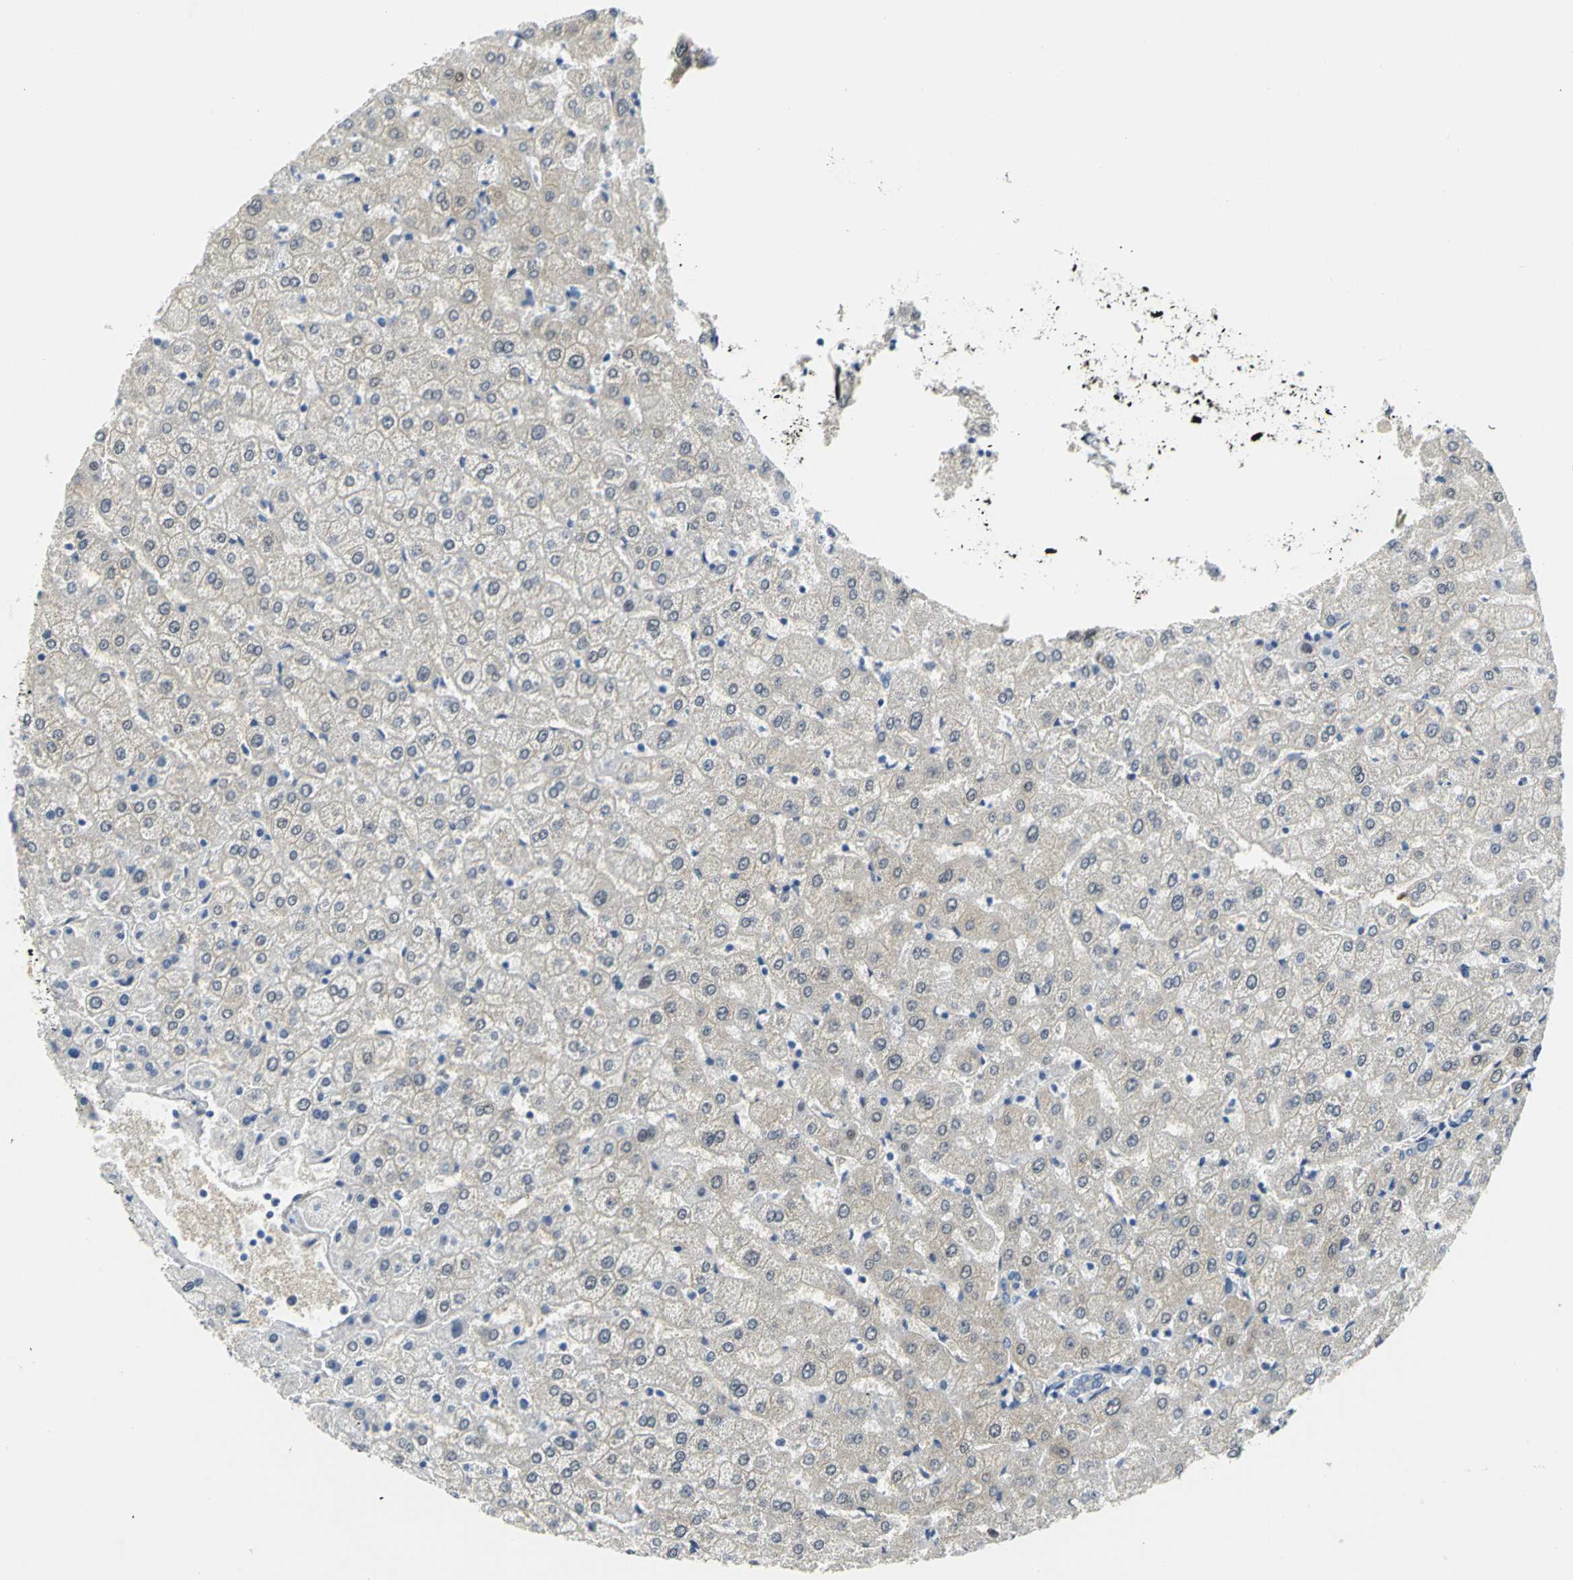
{"staining": {"intensity": "negative", "quantity": "none", "location": "none"}, "tissue": "liver", "cell_type": "Cholangiocytes", "image_type": "normal", "snomed": [{"axis": "morphology", "description": "Normal tissue, NOS"}, {"axis": "morphology", "description": "Fibrosis, NOS"}, {"axis": "topography", "description": "Liver"}], "caption": "Image shows no protein expression in cholangiocytes of benign liver. (Stains: DAB (3,3'-diaminobenzidine) immunohistochemistry (IHC) with hematoxylin counter stain, Microscopy: brightfield microscopy at high magnification).", "gene": "PGM3", "patient": {"sex": "female", "age": 29}}